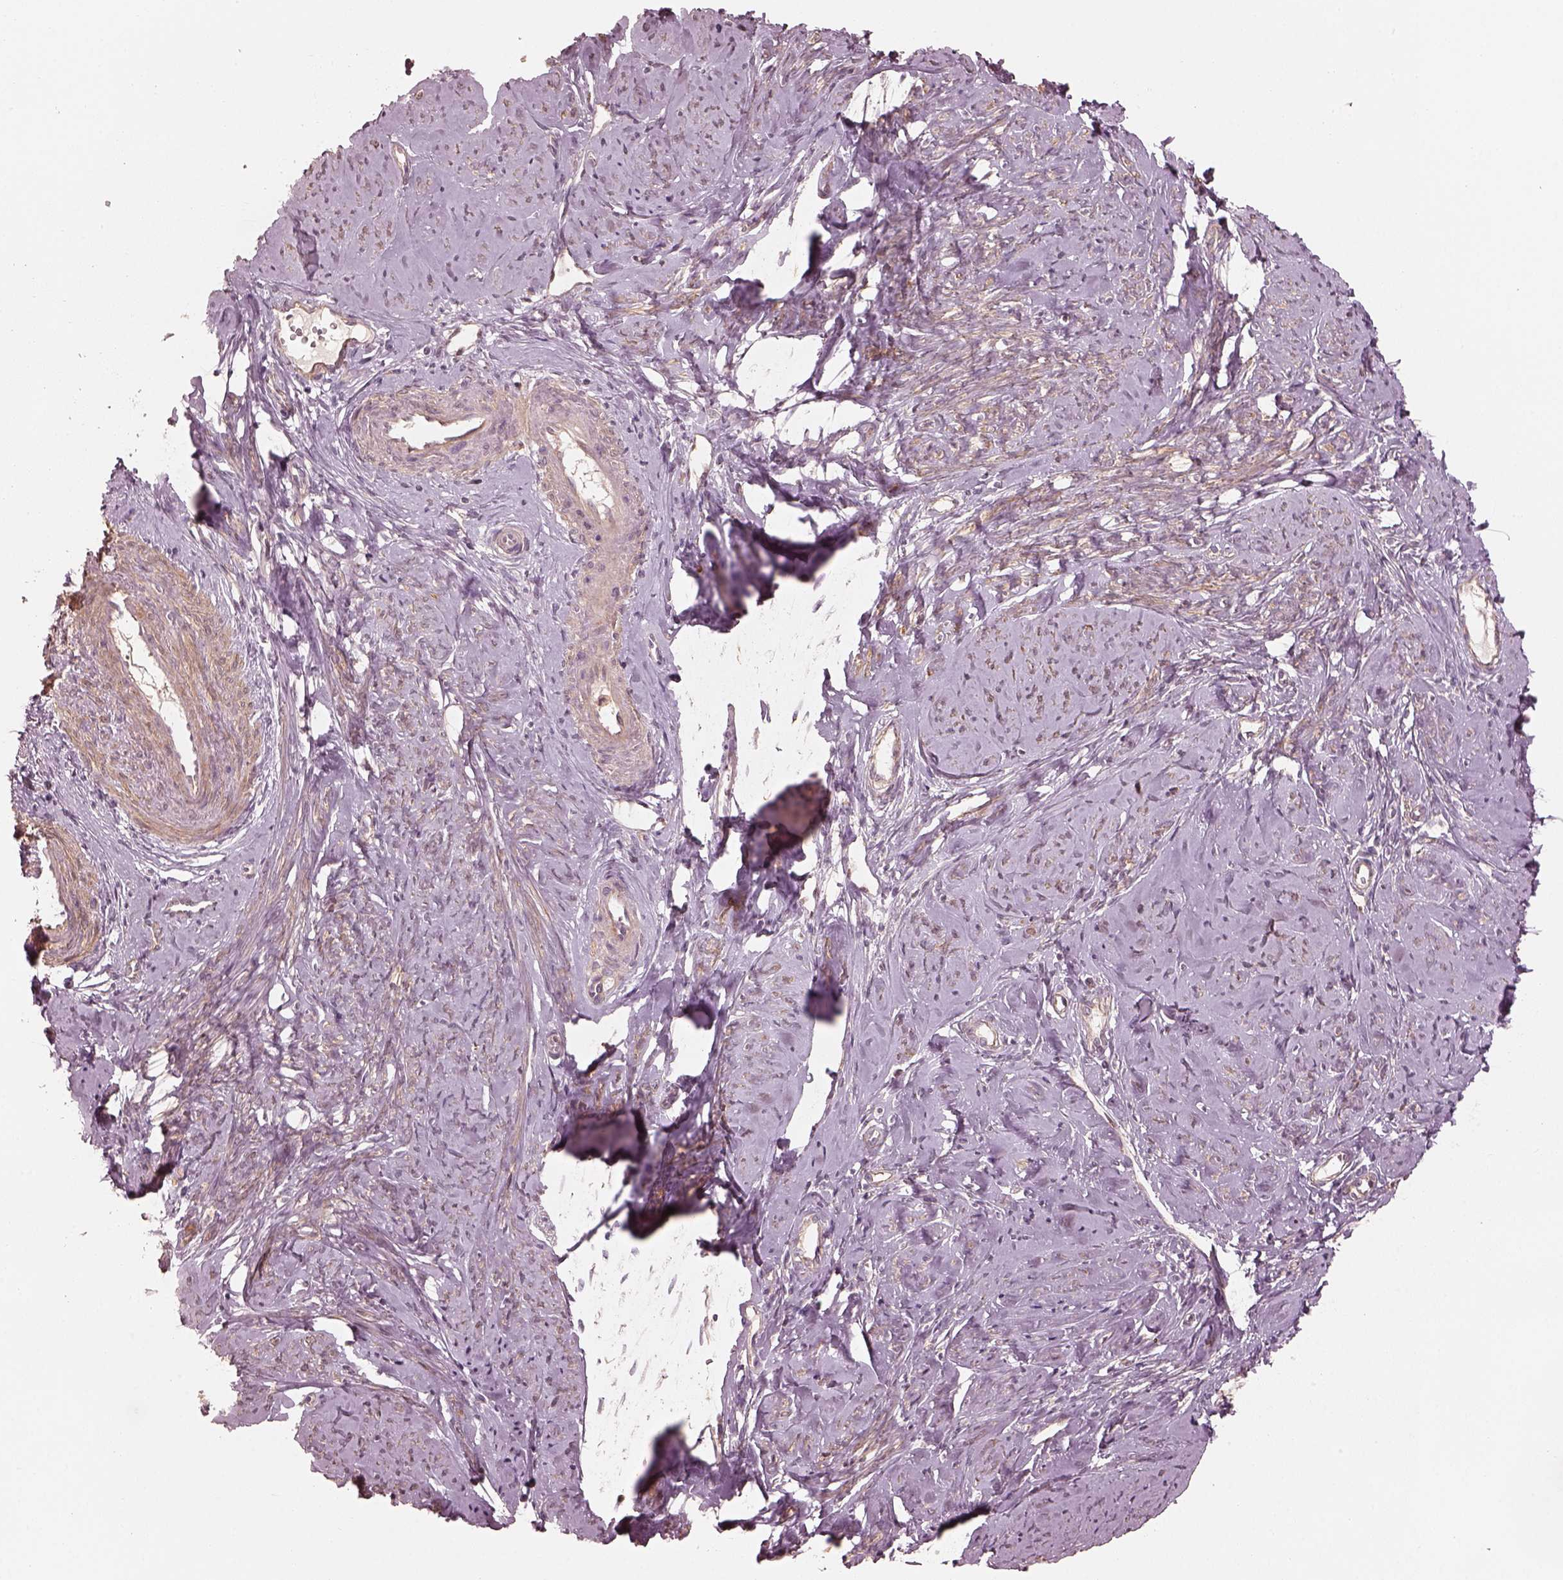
{"staining": {"intensity": "moderate", "quantity": "25%-75%", "location": "cytoplasmic/membranous"}, "tissue": "smooth muscle", "cell_type": "Smooth muscle cells", "image_type": "normal", "snomed": [{"axis": "morphology", "description": "Normal tissue, NOS"}, {"axis": "topography", "description": "Smooth muscle"}], "caption": "Benign smooth muscle was stained to show a protein in brown. There is medium levels of moderate cytoplasmic/membranous positivity in about 25%-75% of smooth muscle cells. (DAB (3,3'-diaminobenzidine) = brown stain, brightfield microscopy at high magnification).", "gene": "FAM107B", "patient": {"sex": "female", "age": 48}}